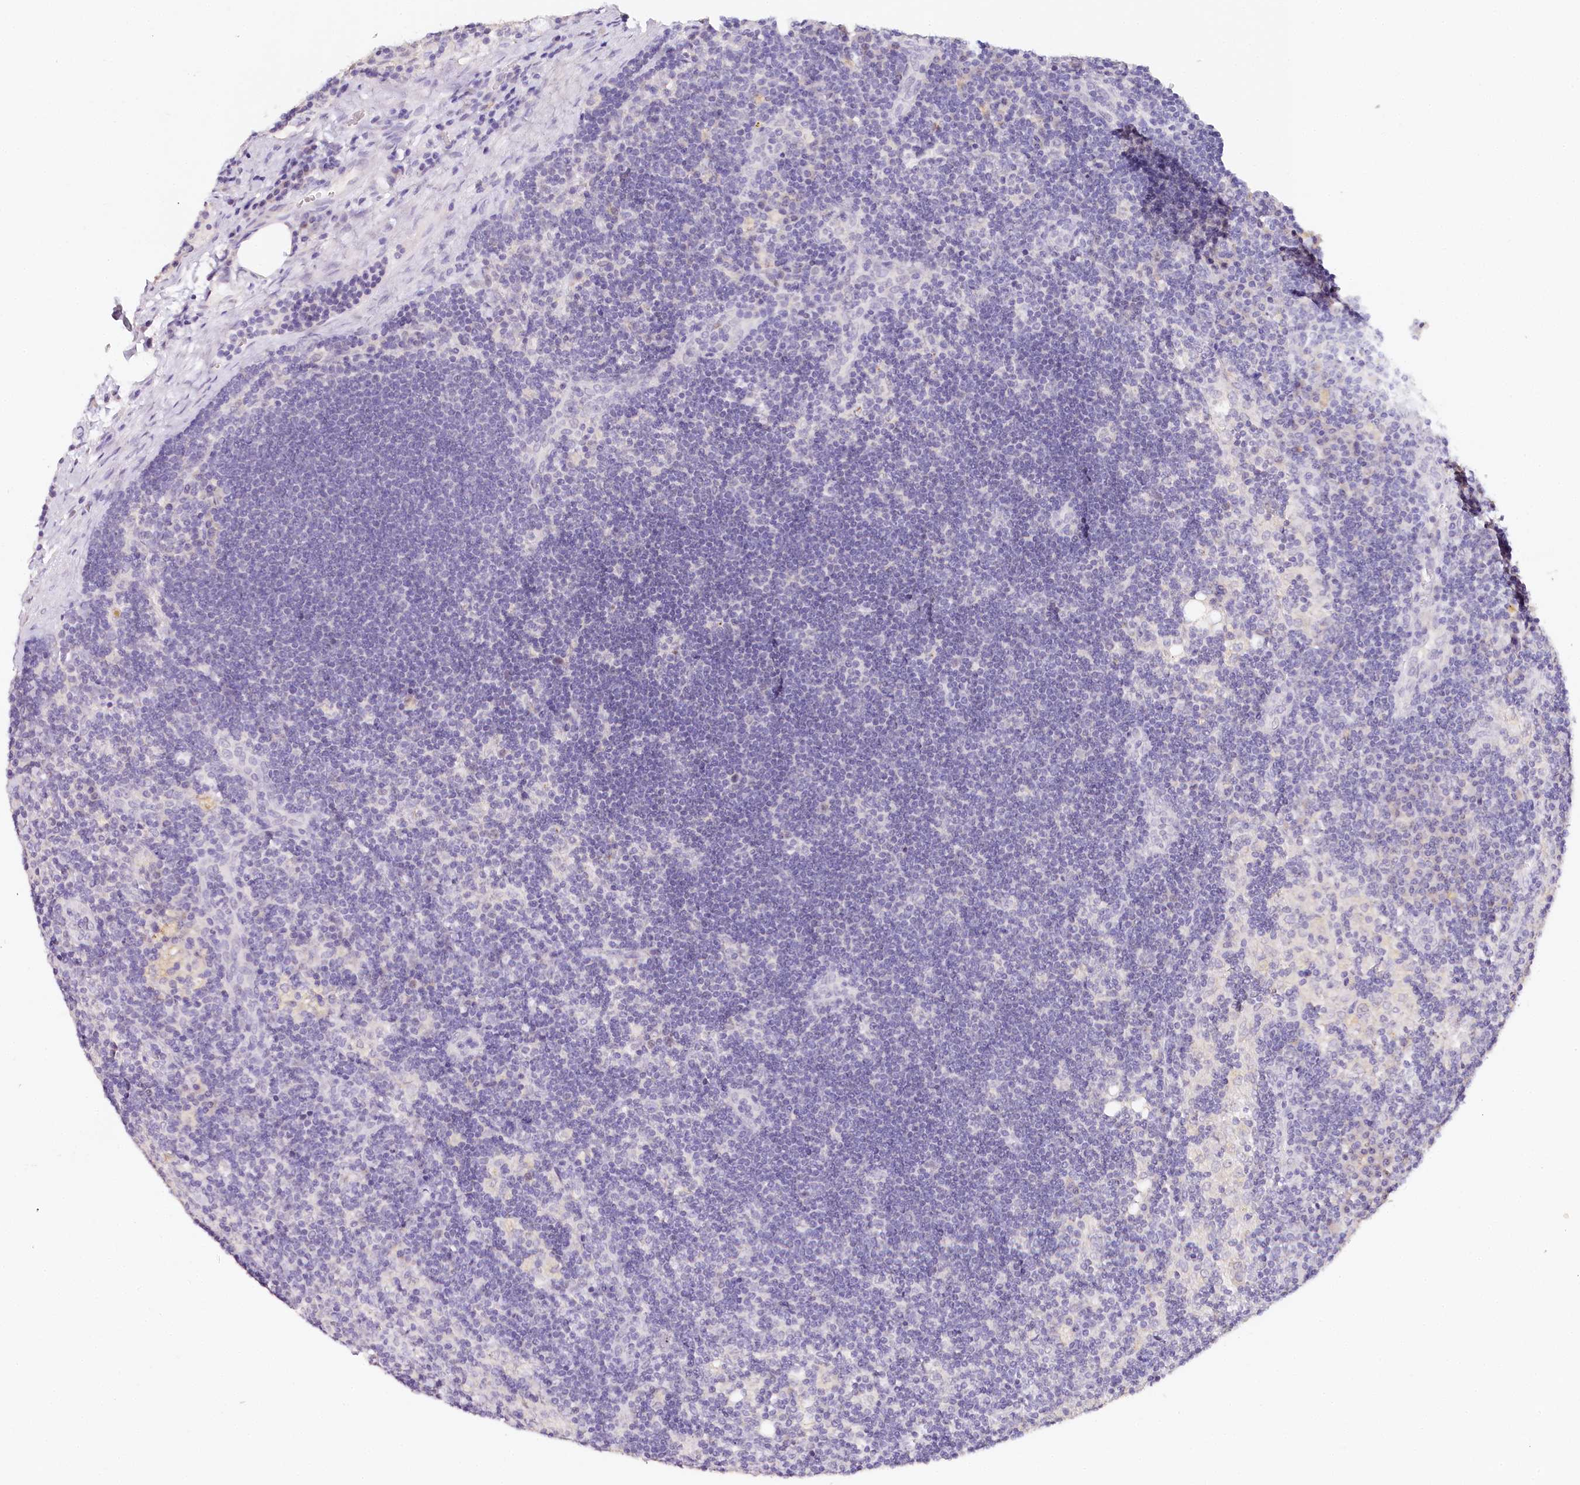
{"staining": {"intensity": "negative", "quantity": "none", "location": "none"}, "tissue": "lymph node", "cell_type": "Germinal center cells", "image_type": "normal", "snomed": [{"axis": "morphology", "description": "Normal tissue, NOS"}, {"axis": "topography", "description": "Lymph node"}], "caption": "IHC micrograph of benign lymph node stained for a protein (brown), which displays no staining in germinal center cells.", "gene": "TP53", "patient": {"sex": "male", "age": 24}}